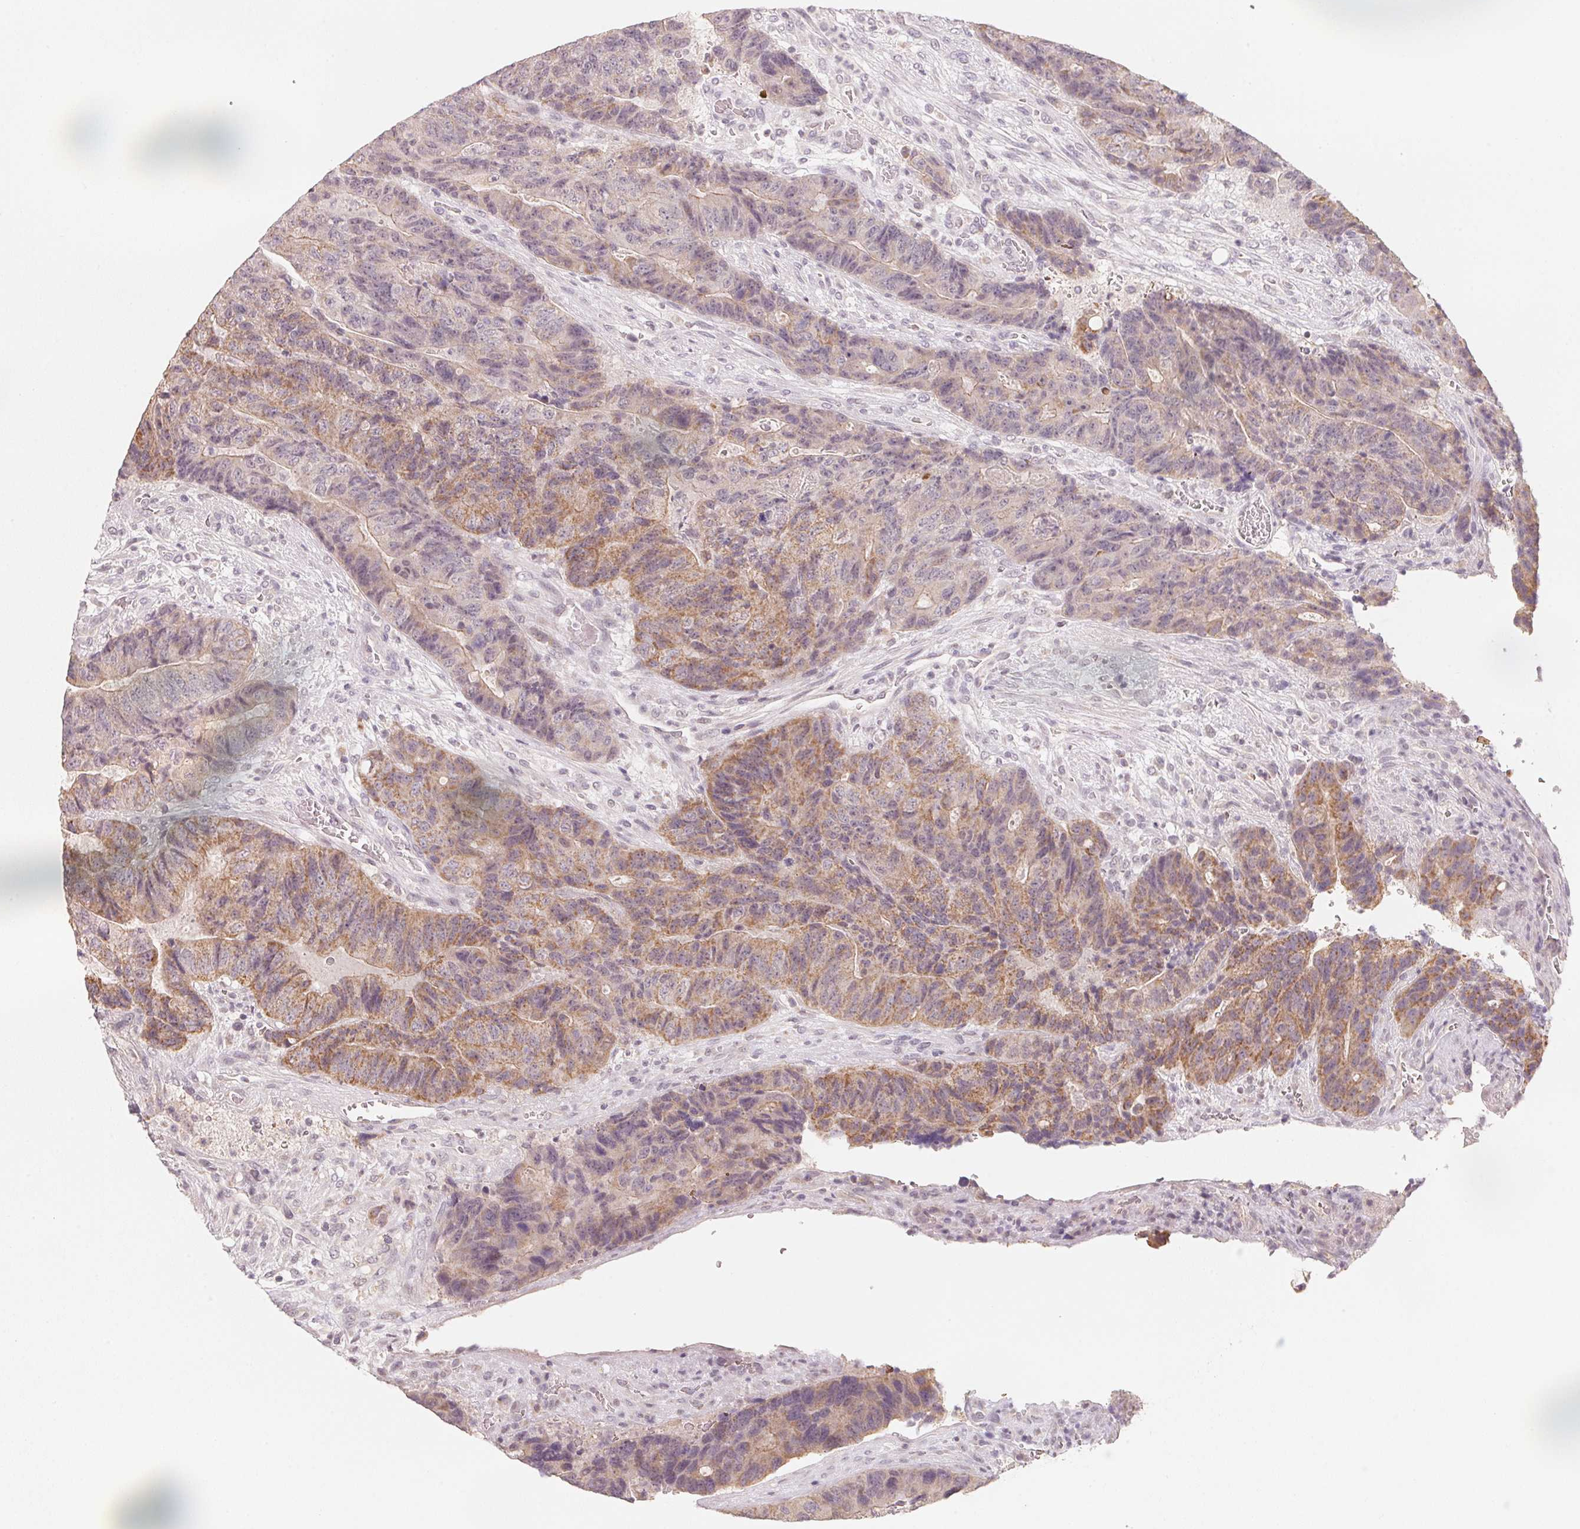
{"staining": {"intensity": "weak", "quantity": ">75%", "location": "cytoplasmic/membranous"}, "tissue": "colorectal cancer", "cell_type": "Tumor cells", "image_type": "cancer", "snomed": [{"axis": "morphology", "description": "Normal tissue, NOS"}, {"axis": "morphology", "description": "Adenocarcinoma, NOS"}, {"axis": "topography", "description": "Colon"}], "caption": "IHC staining of colorectal adenocarcinoma, which reveals low levels of weak cytoplasmic/membranous expression in about >75% of tumor cells indicating weak cytoplasmic/membranous protein staining. The staining was performed using DAB (brown) for protein detection and nuclei were counterstained in hematoxylin (blue).", "gene": "ANKRD31", "patient": {"sex": "female", "age": 48}}